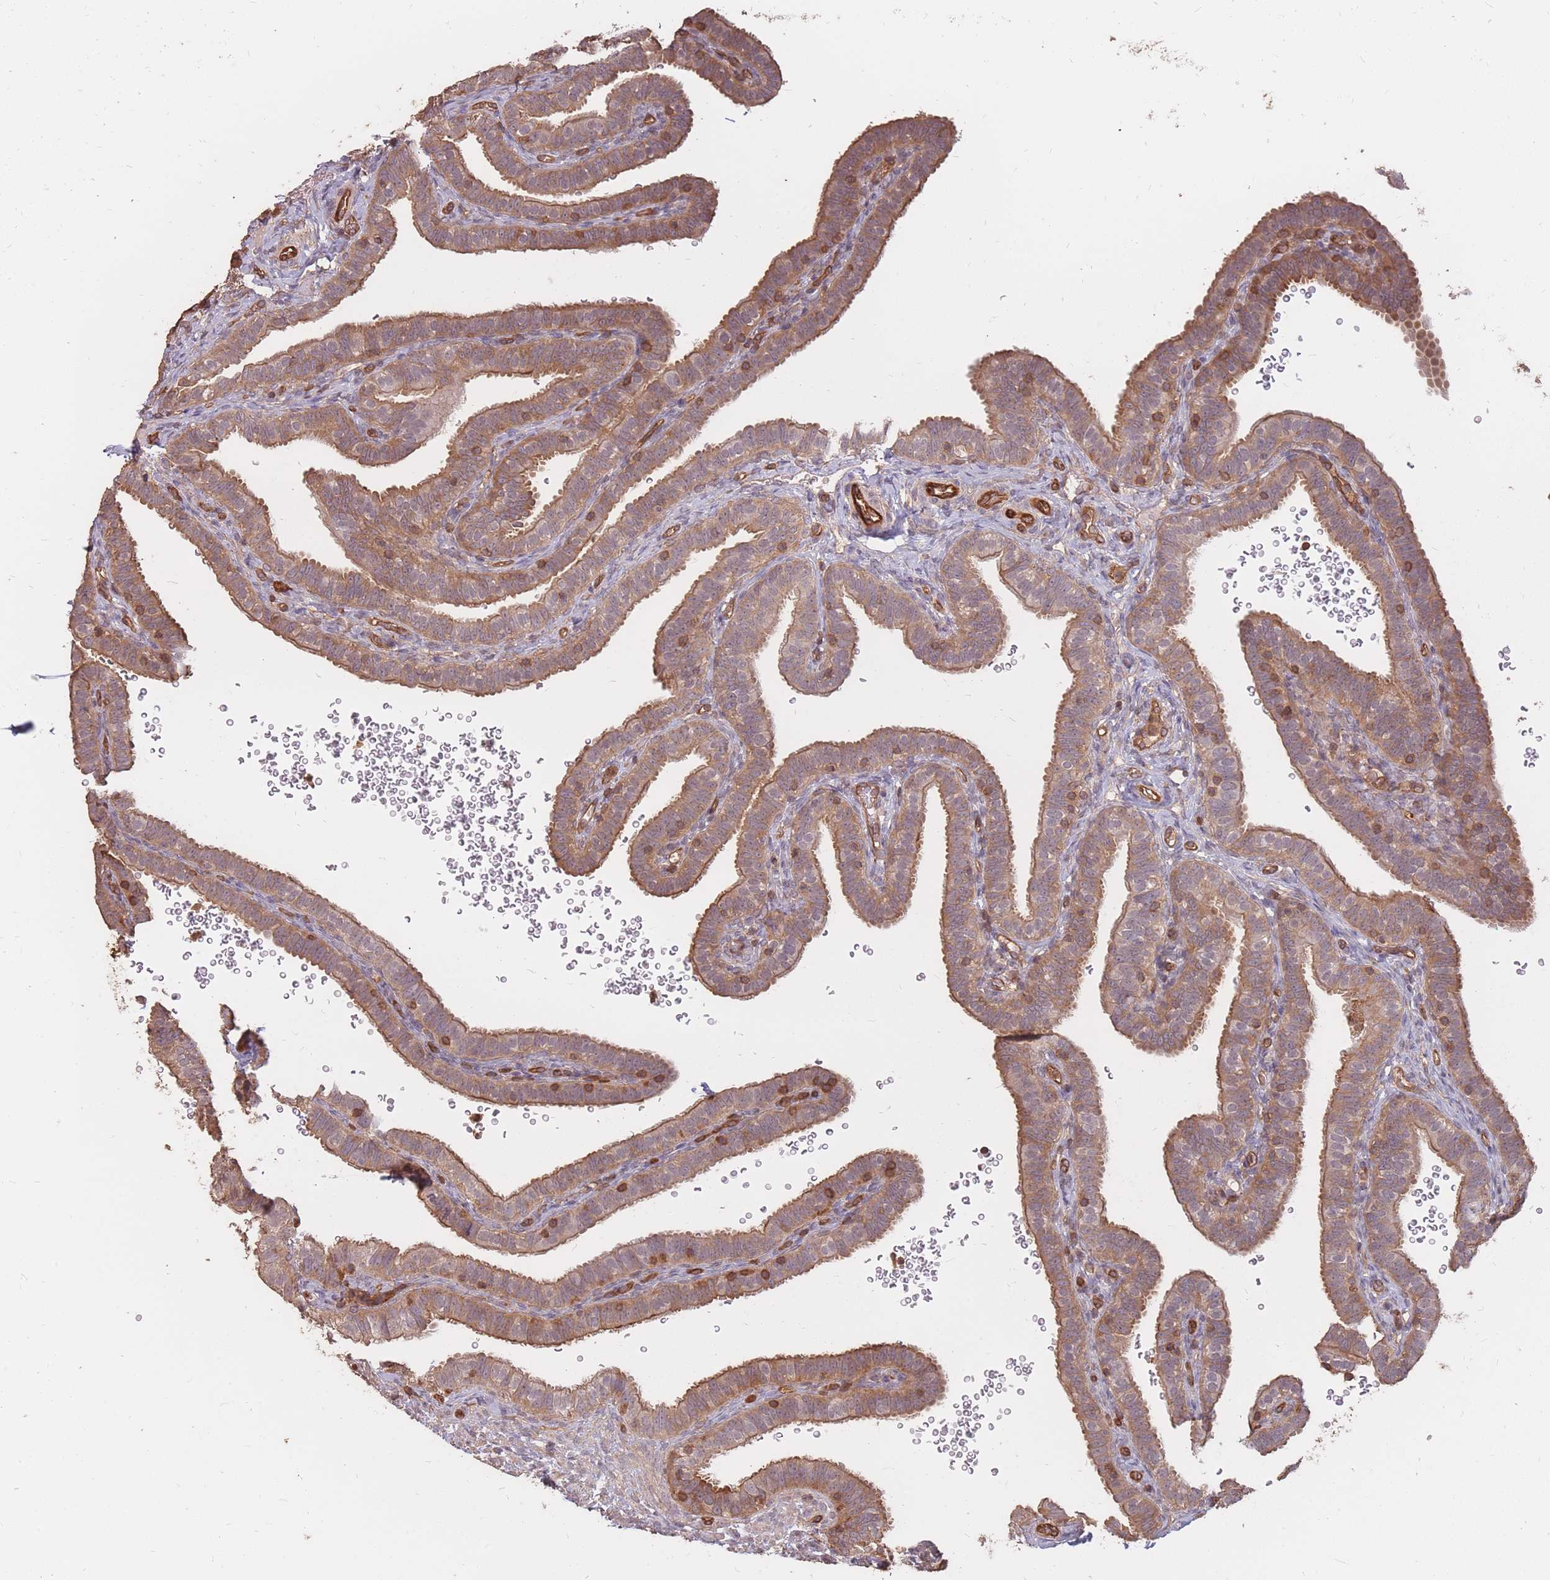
{"staining": {"intensity": "moderate", "quantity": ">75%", "location": "cytoplasmic/membranous"}, "tissue": "fallopian tube", "cell_type": "Glandular cells", "image_type": "normal", "snomed": [{"axis": "morphology", "description": "Normal tissue, NOS"}, {"axis": "topography", "description": "Fallopian tube"}], "caption": "Protein staining reveals moderate cytoplasmic/membranous positivity in approximately >75% of glandular cells in unremarkable fallopian tube. (brown staining indicates protein expression, while blue staining denotes nuclei).", "gene": "PLS3", "patient": {"sex": "female", "age": 41}}